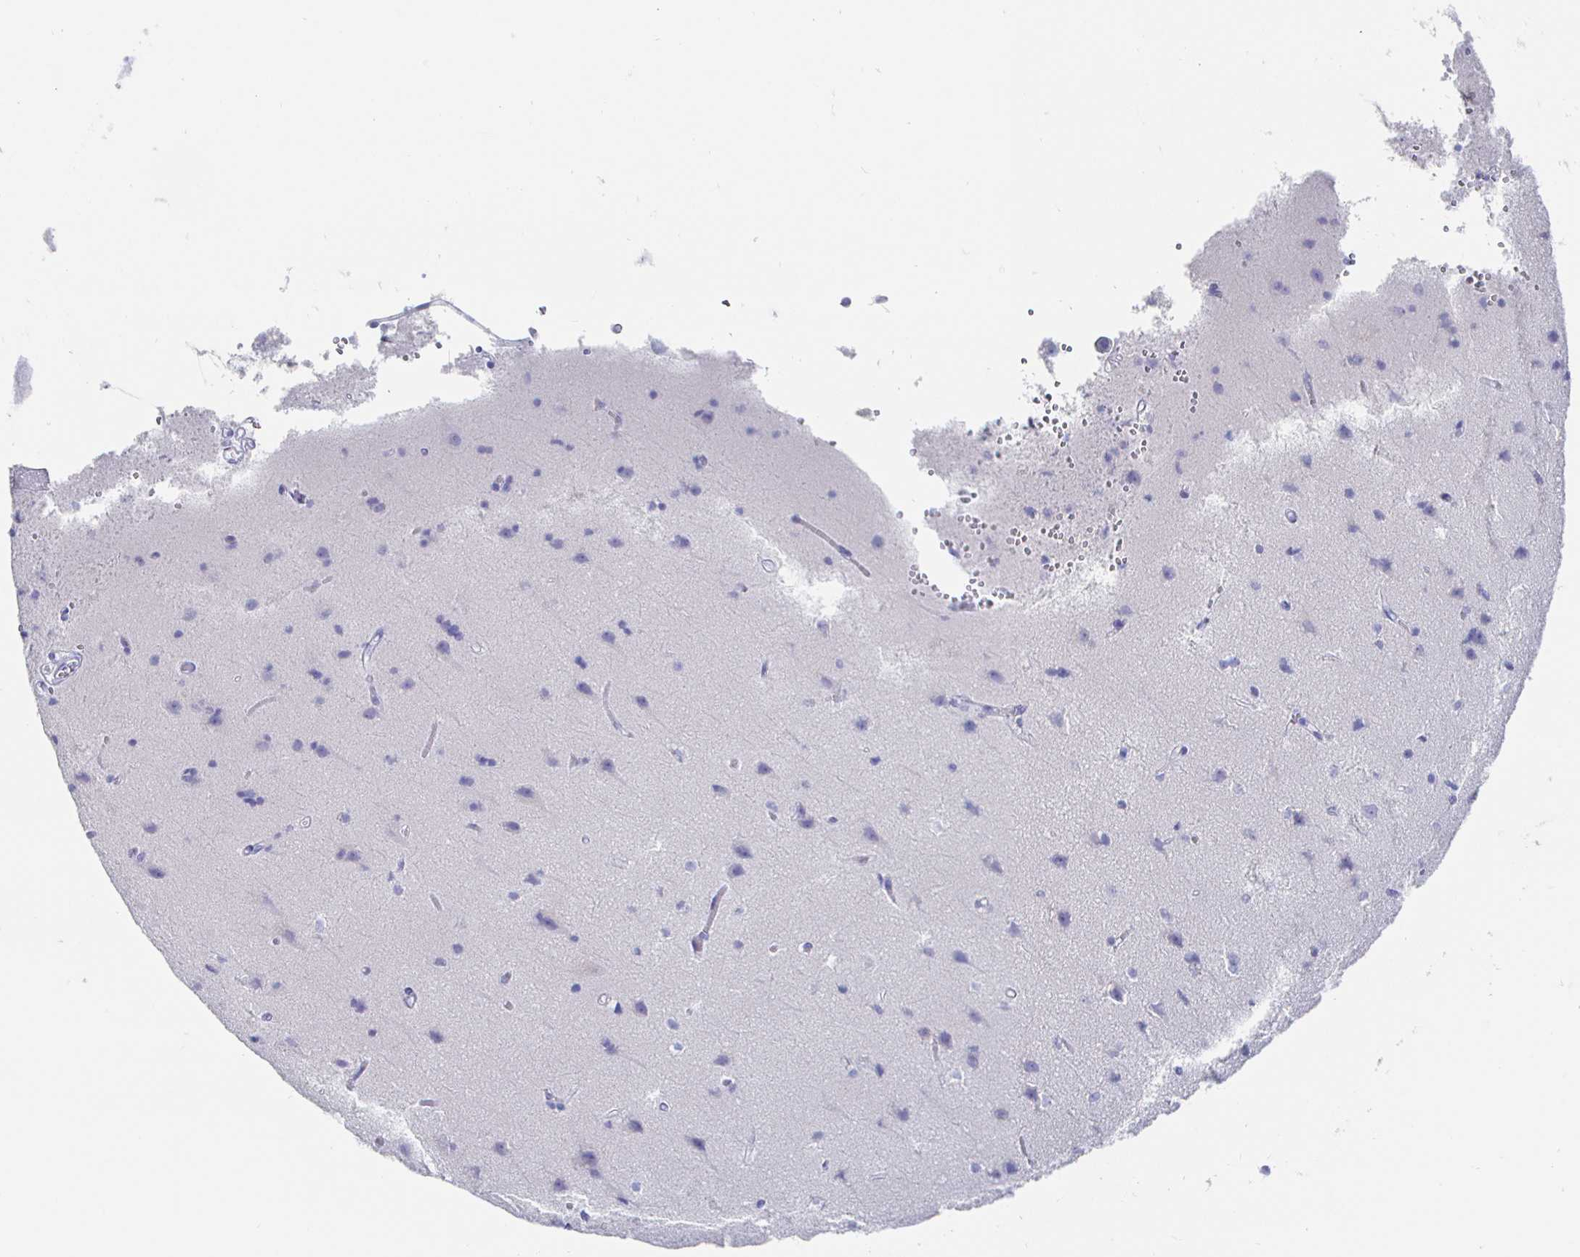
{"staining": {"intensity": "negative", "quantity": "none", "location": "none"}, "tissue": "cerebral cortex", "cell_type": "Endothelial cells", "image_type": "normal", "snomed": [{"axis": "morphology", "description": "Normal tissue, NOS"}, {"axis": "topography", "description": "Cerebral cortex"}], "caption": "This is a micrograph of IHC staining of unremarkable cerebral cortex, which shows no positivity in endothelial cells. (DAB (3,3'-diaminobenzidine) immunohistochemistry with hematoxylin counter stain).", "gene": "CLCA1", "patient": {"sex": "male", "age": 37}}